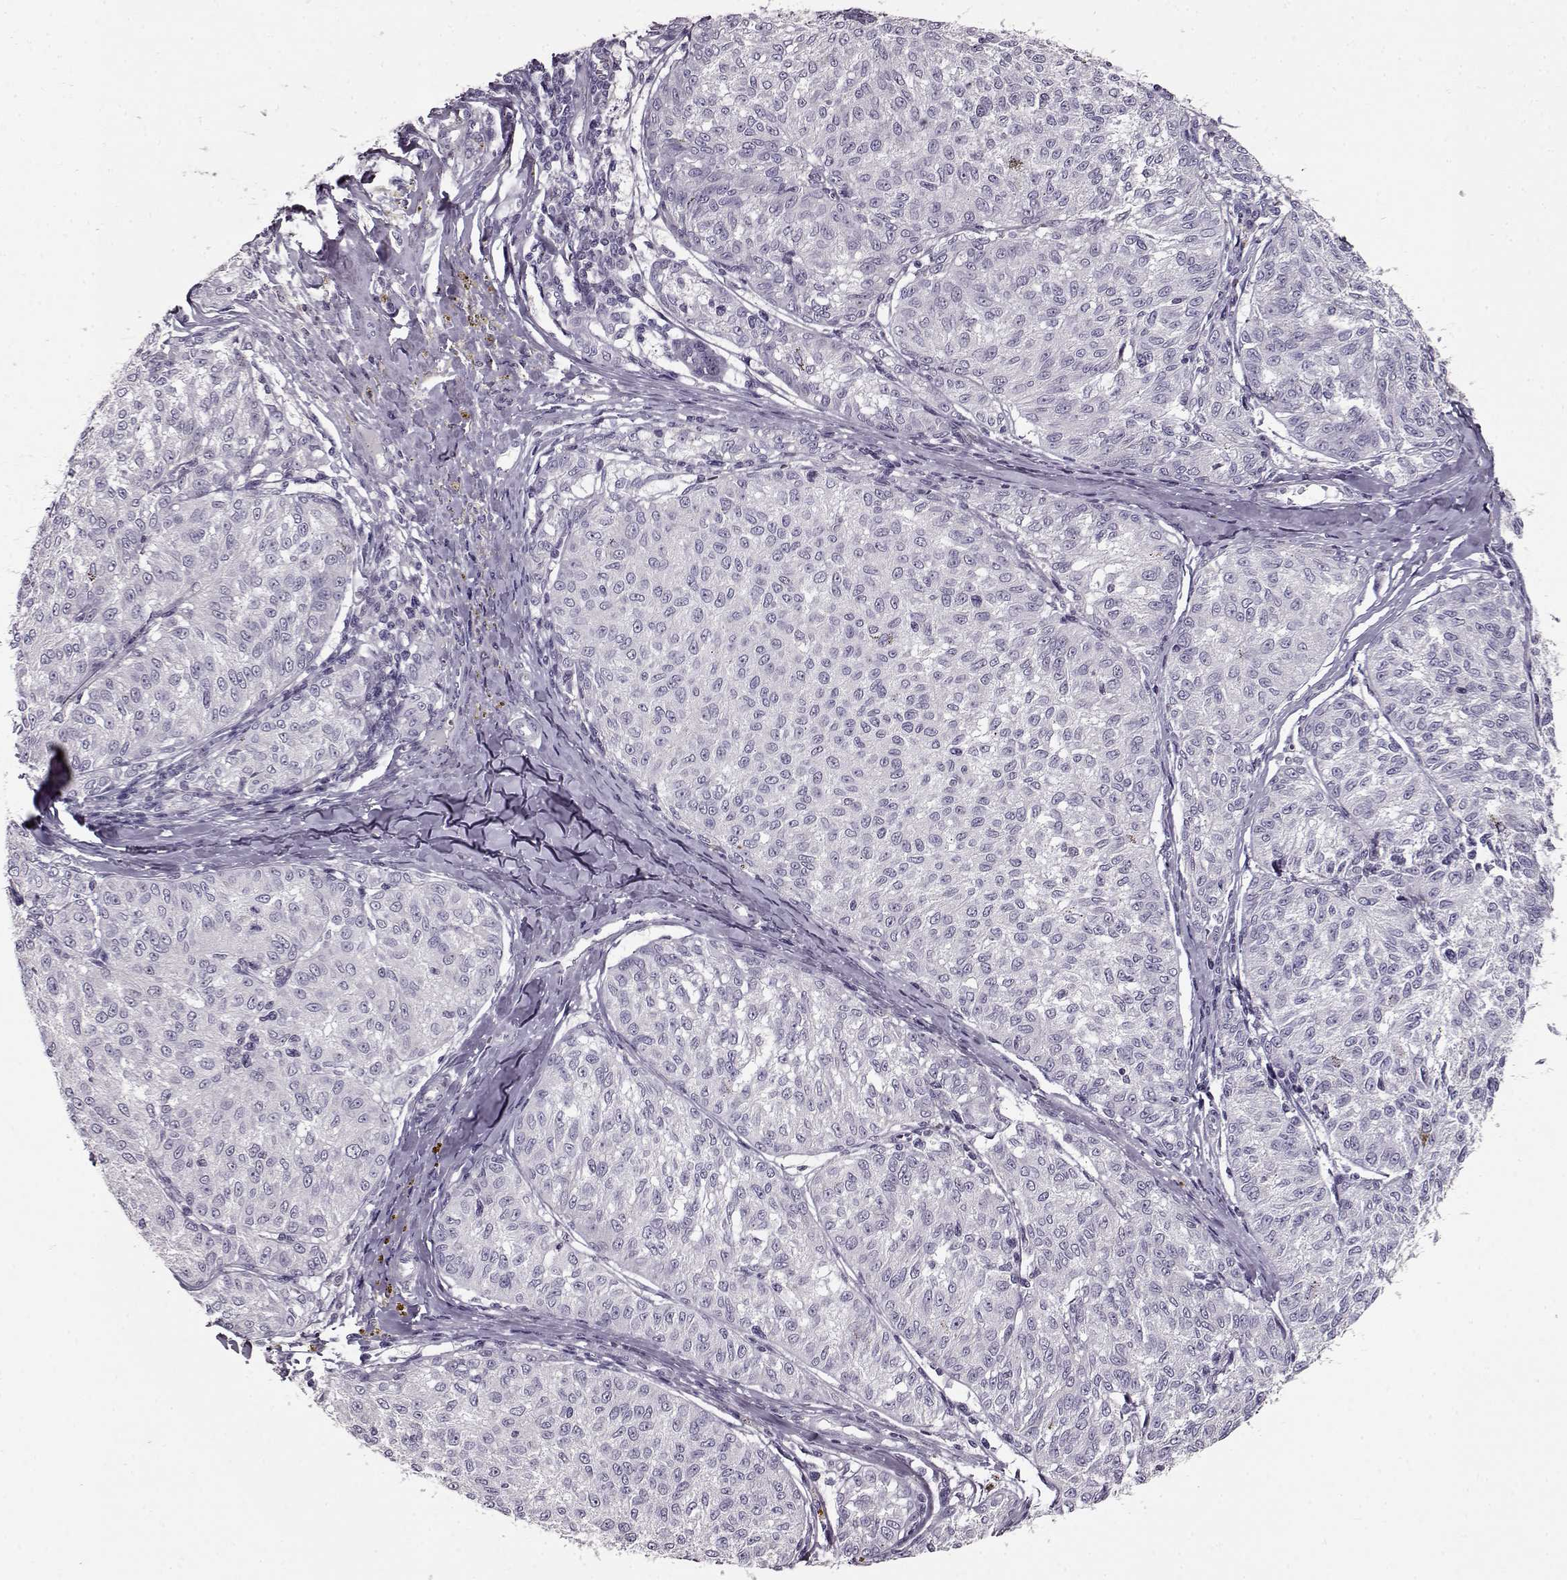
{"staining": {"intensity": "negative", "quantity": "none", "location": "none"}, "tissue": "melanoma", "cell_type": "Tumor cells", "image_type": "cancer", "snomed": [{"axis": "morphology", "description": "Malignant melanoma, NOS"}, {"axis": "topography", "description": "Skin"}], "caption": "Immunohistochemical staining of melanoma reveals no significant expression in tumor cells.", "gene": "RP1L1", "patient": {"sex": "female", "age": 72}}